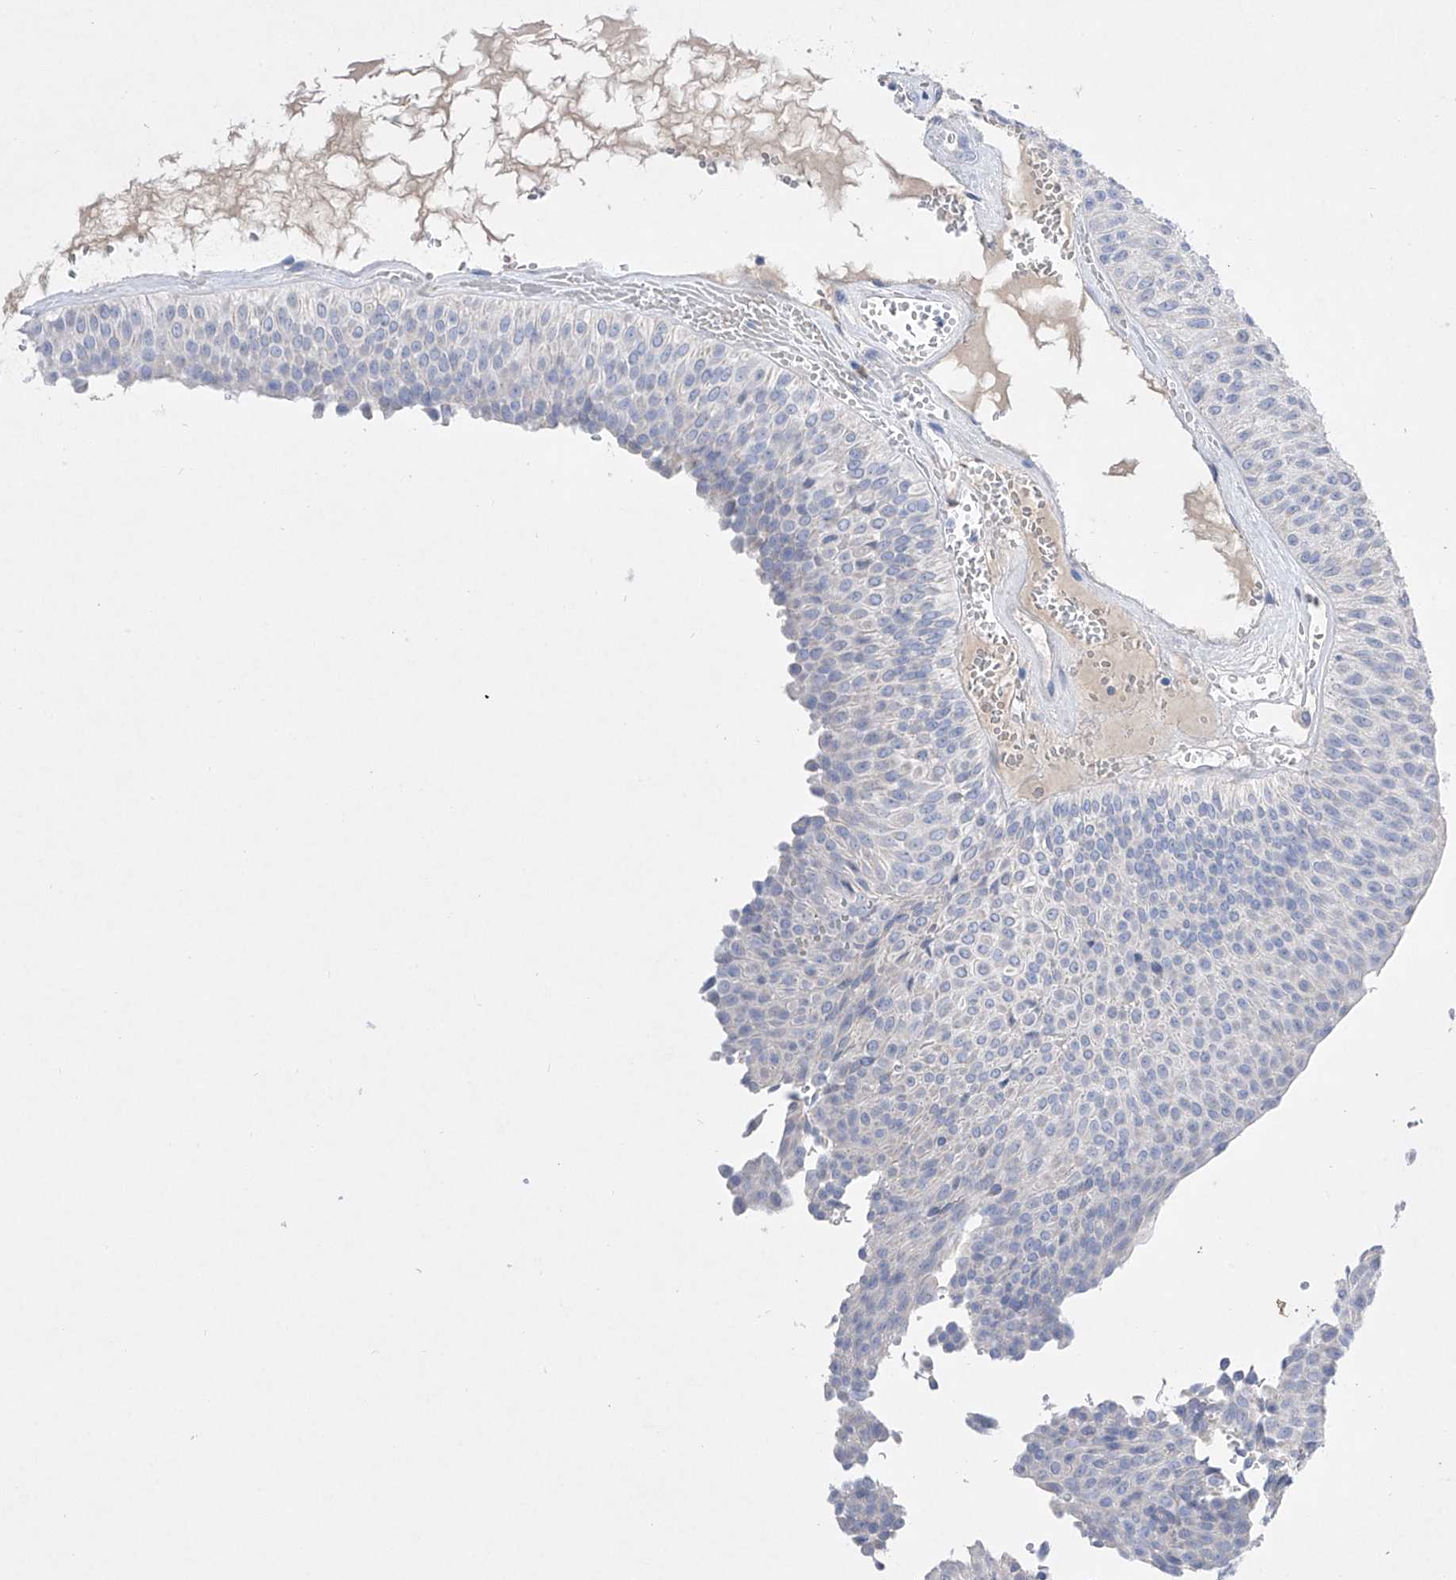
{"staining": {"intensity": "negative", "quantity": "none", "location": "none"}, "tissue": "urothelial cancer", "cell_type": "Tumor cells", "image_type": "cancer", "snomed": [{"axis": "morphology", "description": "Urothelial carcinoma, Low grade"}, {"axis": "topography", "description": "Urinary bladder"}], "caption": "Immunohistochemical staining of urothelial cancer demonstrates no significant staining in tumor cells.", "gene": "TM7SF2", "patient": {"sex": "male", "age": 78}}